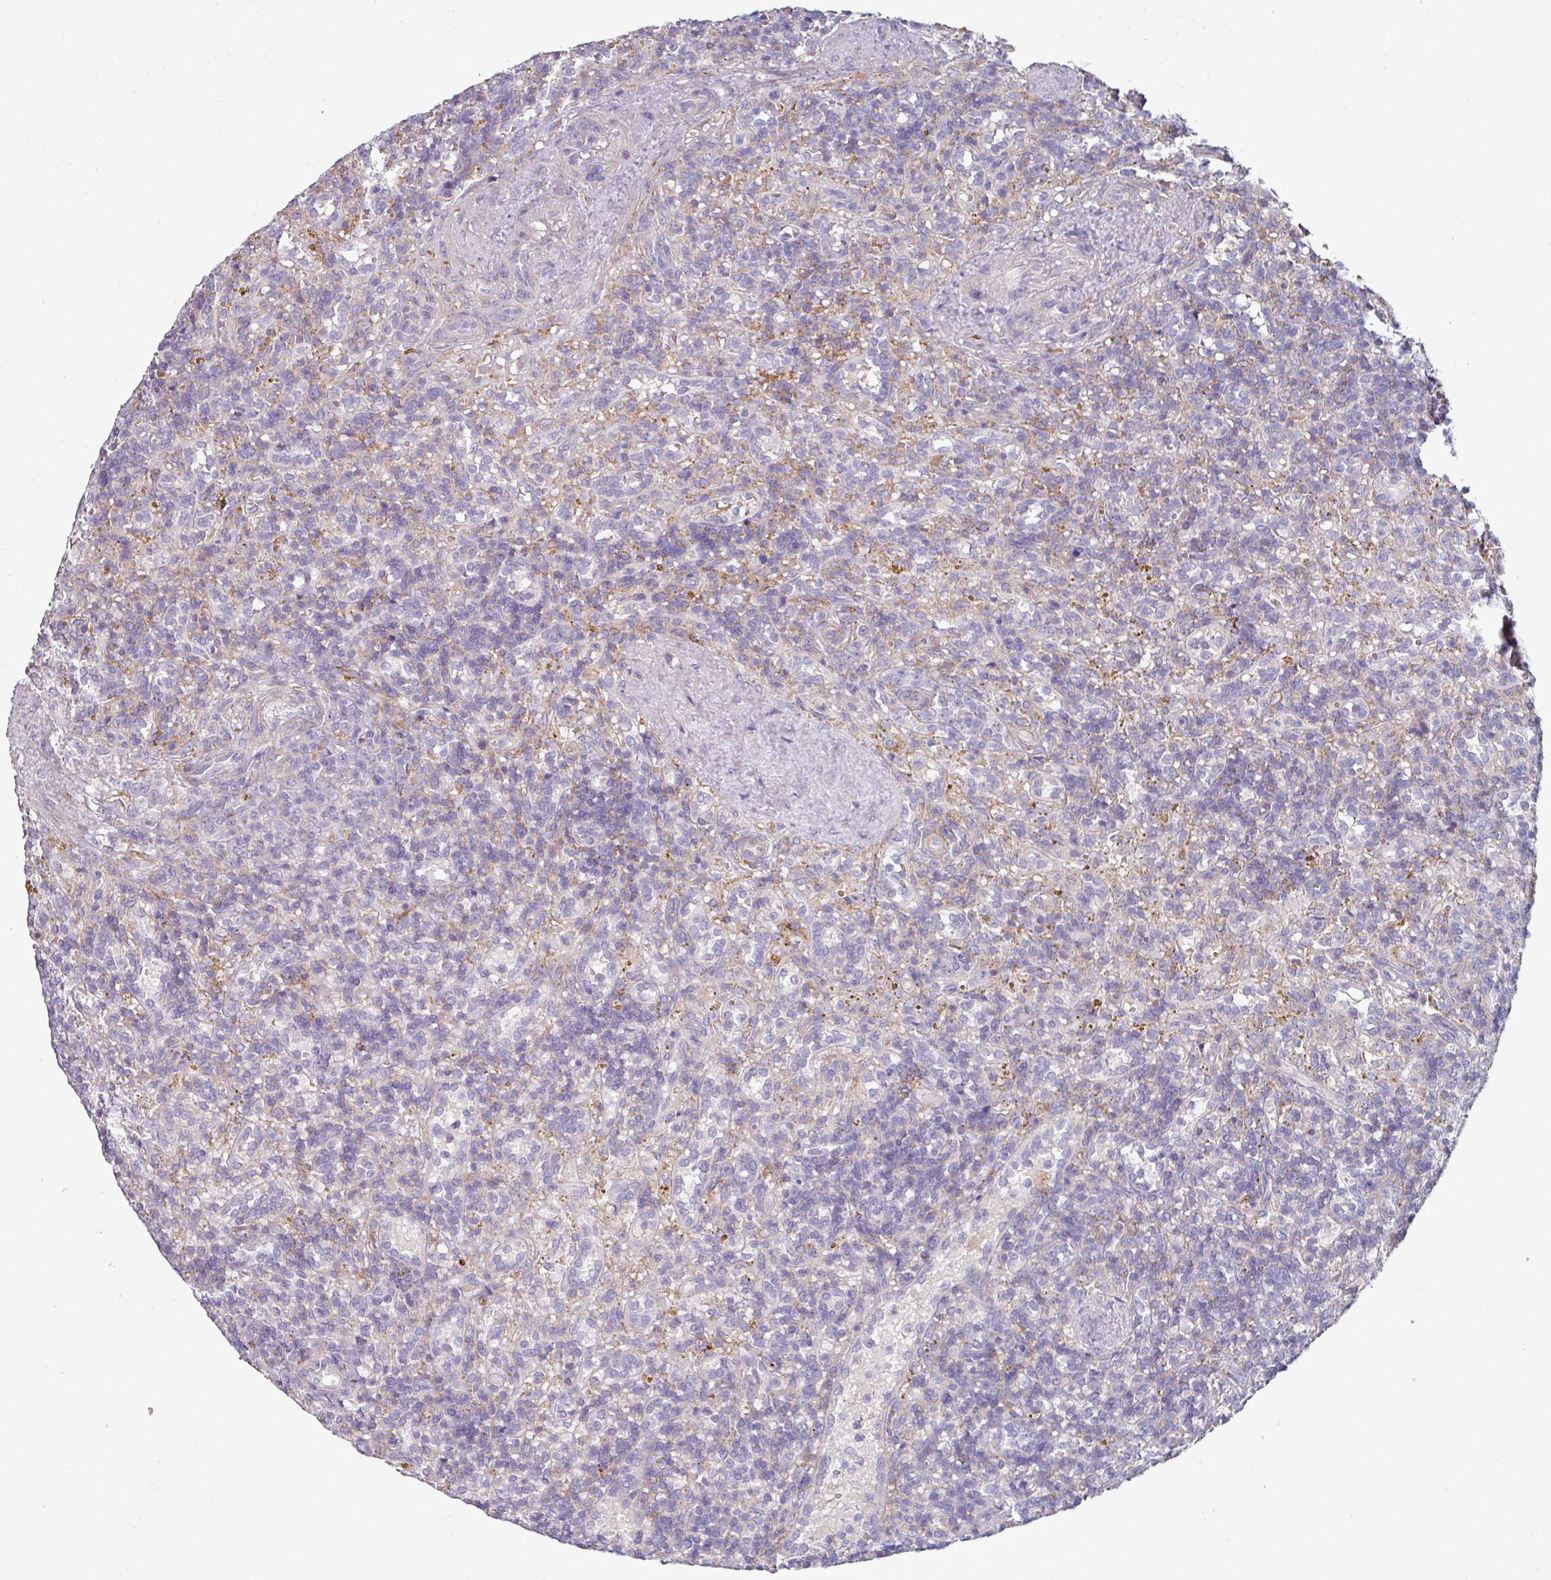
{"staining": {"intensity": "negative", "quantity": "none", "location": "none"}, "tissue": "lymphoma", "cell_type": "Tumor cells", "image_type": "cancer", "snomed": [{"axis": "morphology", "description": "Malignant lymphoma, non-Hodgkin's type, Low grade"}, {"axis": "topography", "description": "Spleen"}], "caption": "Tumor cells show no significant expression in malignant lymphoma, non-Hodgkin's type (low-grade).", "gene": "WSB2", "patient": {"sex": "male", "age": 67}}